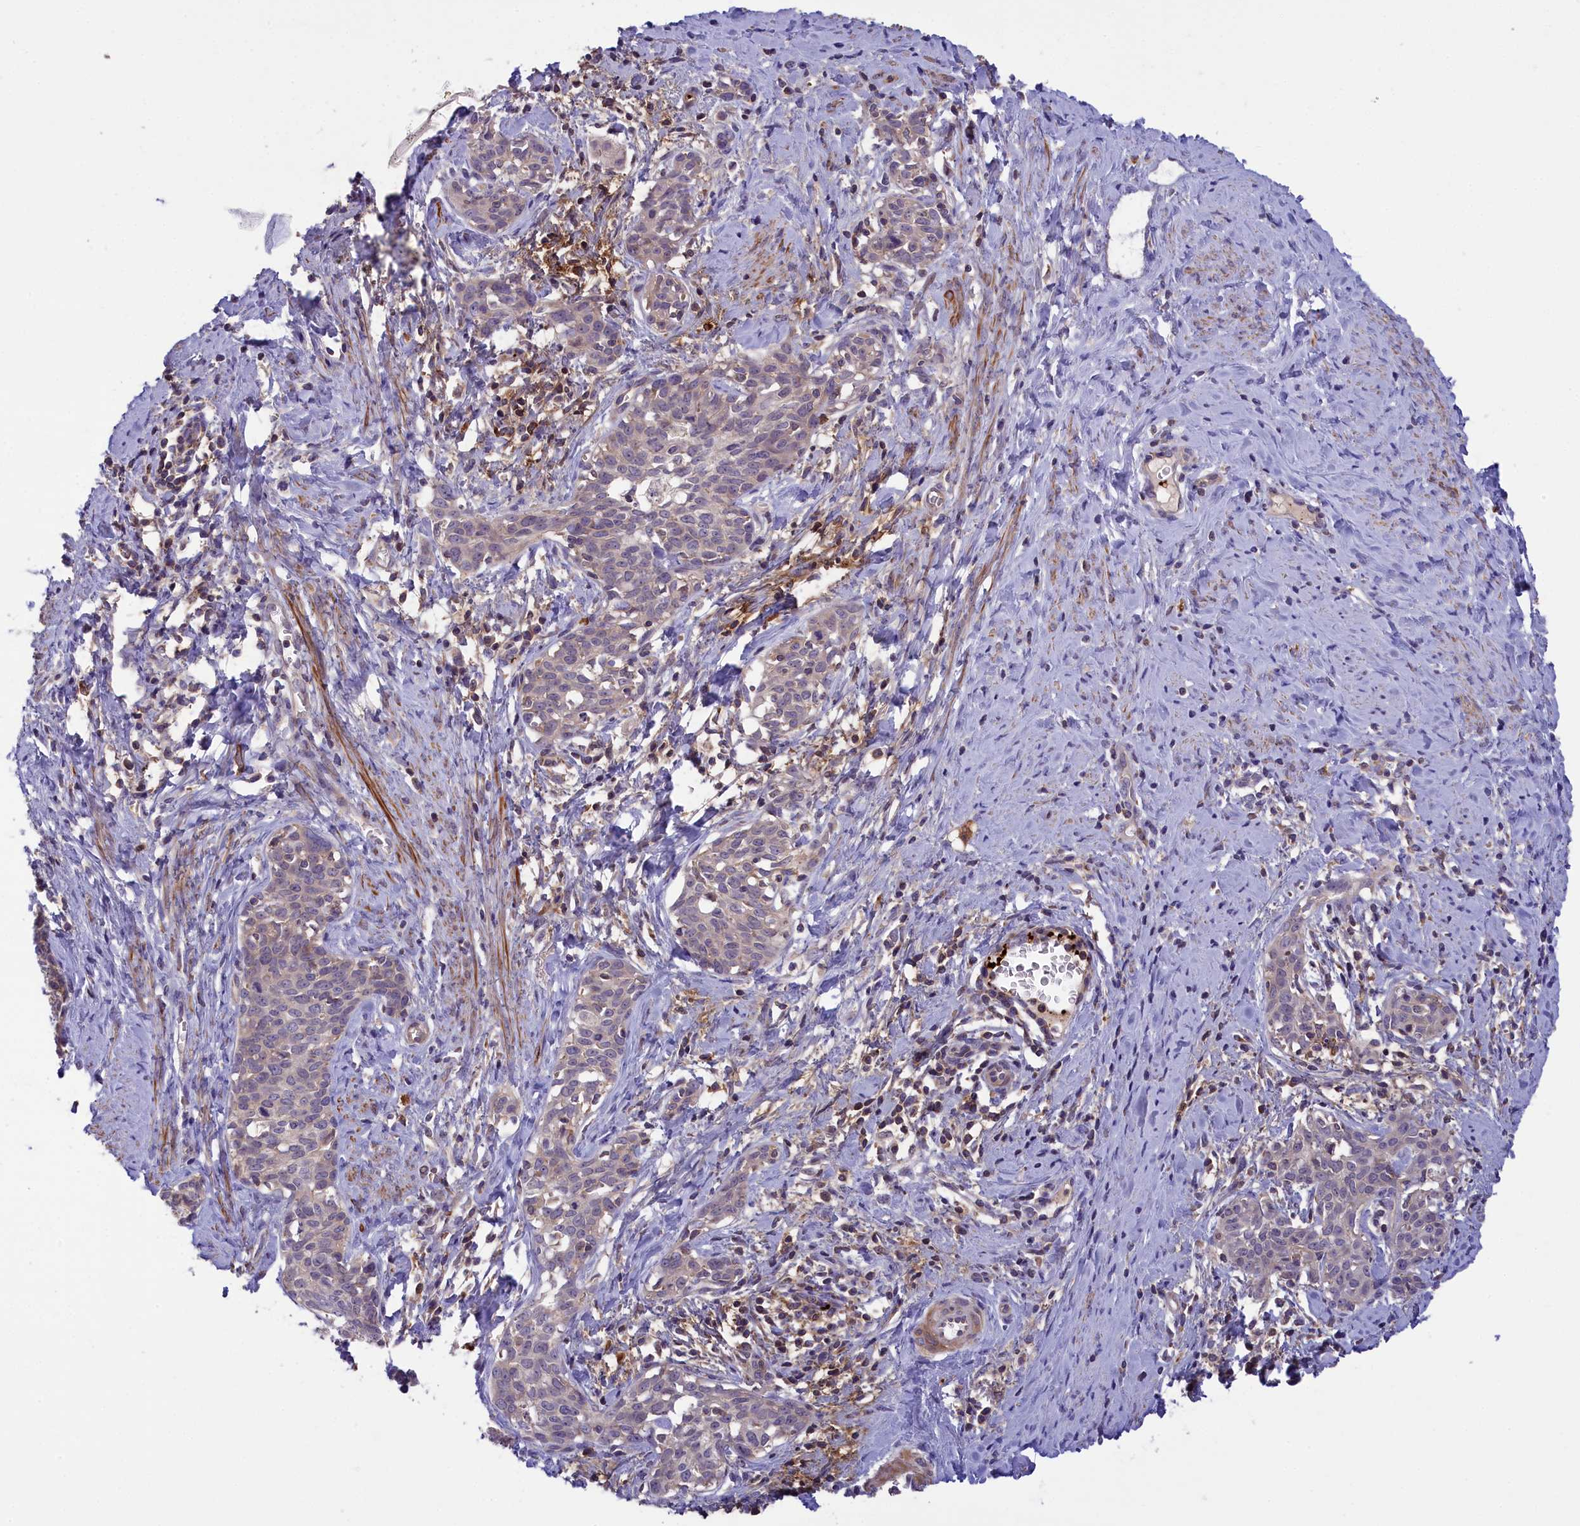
{"staining": {"intensity": "weak", "quantity": "<25%", "location": "cytoplasmic/membranous"}, "tissue": "cervical cancer", "cell_type": "Tumor cells", "image_type": "cancer", "snomed": [{"axis": "morphology", "description": "Squamous cell carcinoma, NOS"}, {"axis": "topography", "description": "Cervix"}], "caption": "DAB immunohistochemical staining of human cervical cancer demonstrates no significant positivity in tumor cells.", "gene": "HEATR3", "patient": {"sex": "female", "age": 52}}